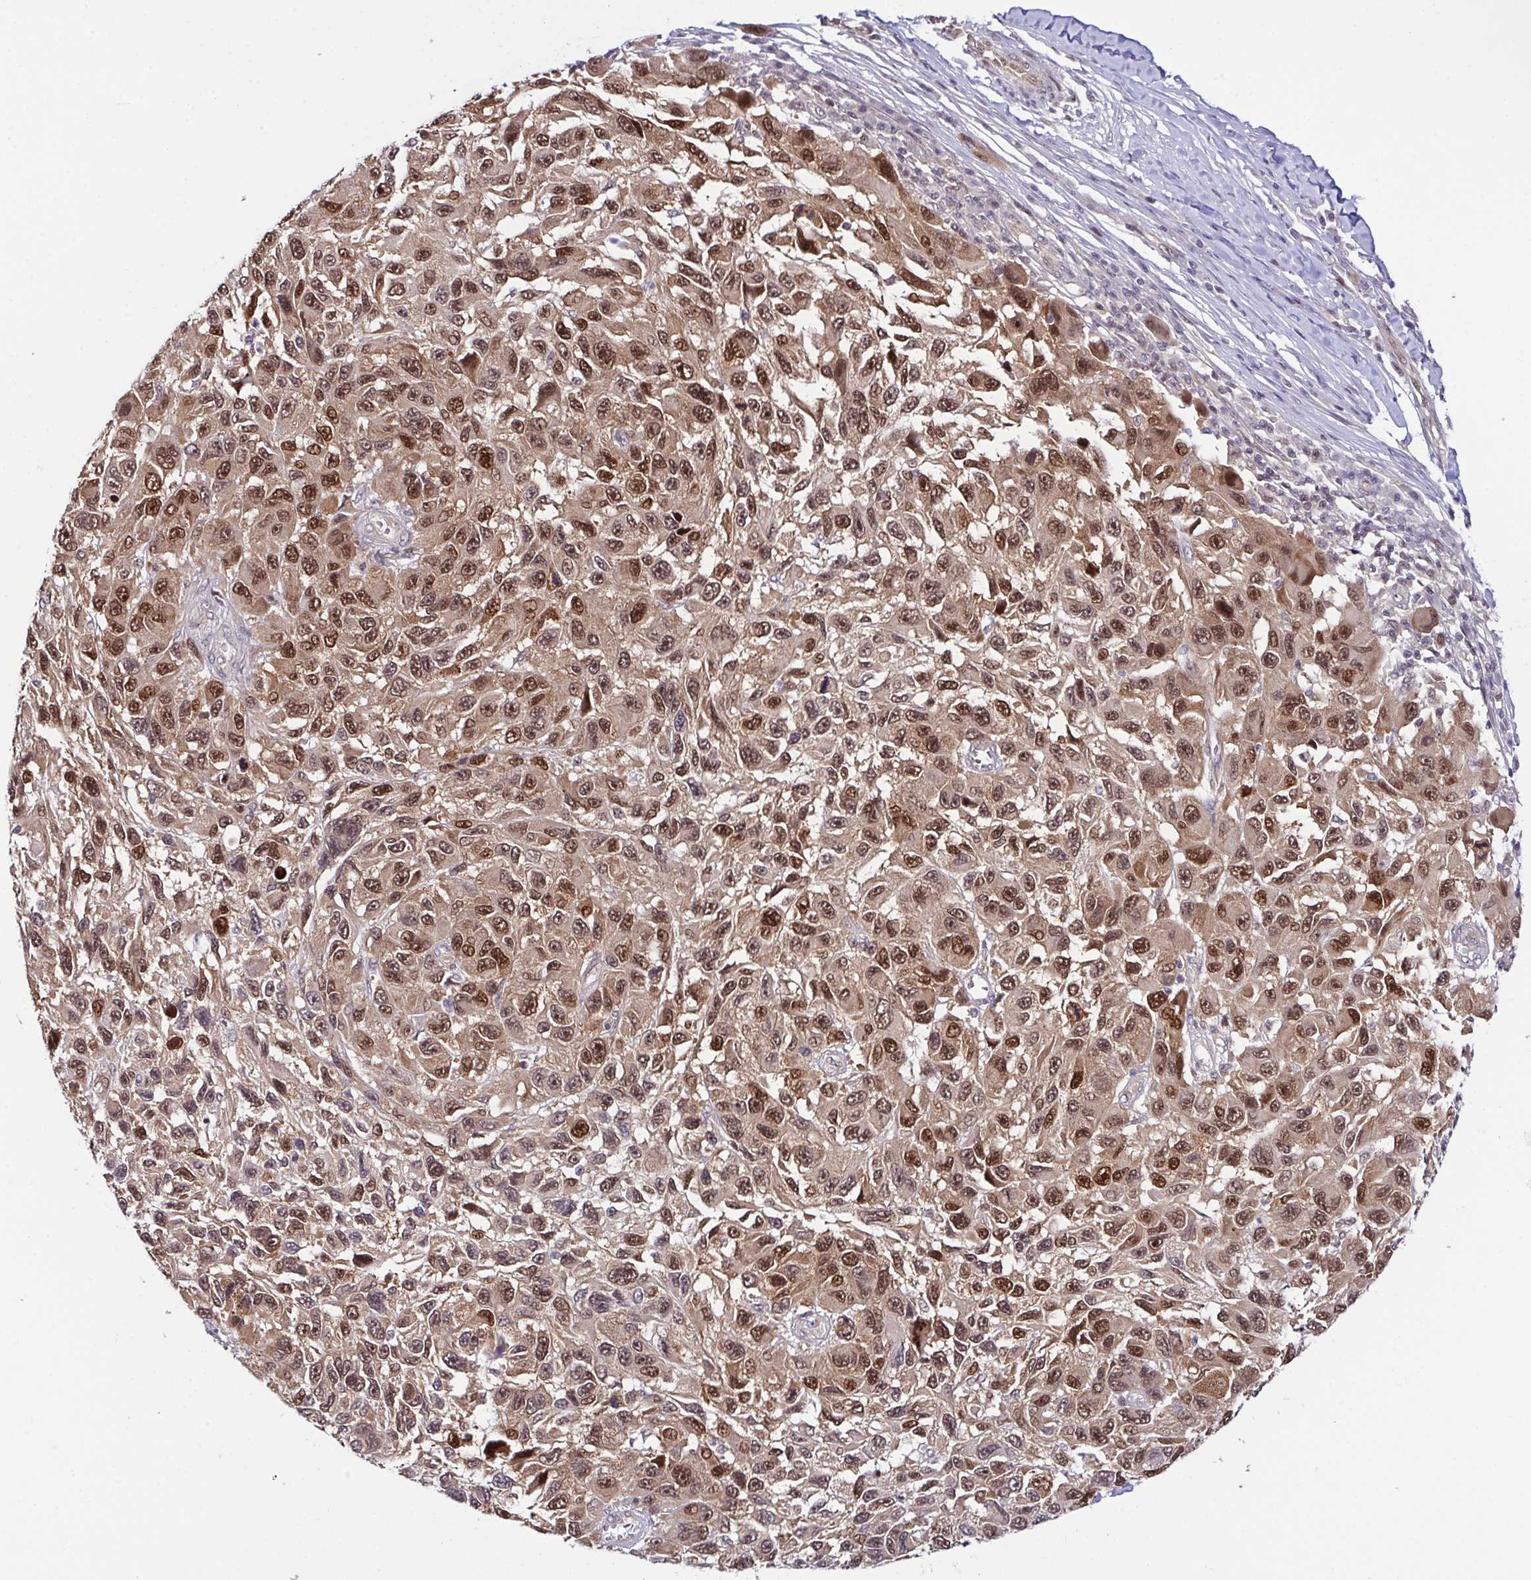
{"staining": {"intensity": "moderate", "quantity": ">75%", "location": "nuclear"}, "tissue": "melanoma", "cell_type": "Tumor cells", "image_type": "cancer", "snomed": [{"axis": "morphology", "description": "Malignant melanoma, NOS"}, {"axis": "topography", "description": "Skin"}], "caption": "Malignant melanoma was stained to show a protein in brown. There is medium levels of moderate nuclear positivity in approximately >75% of tumor cells.", "gene": "DNAJB1", "patient": {"sex": "male", "age": 53}}